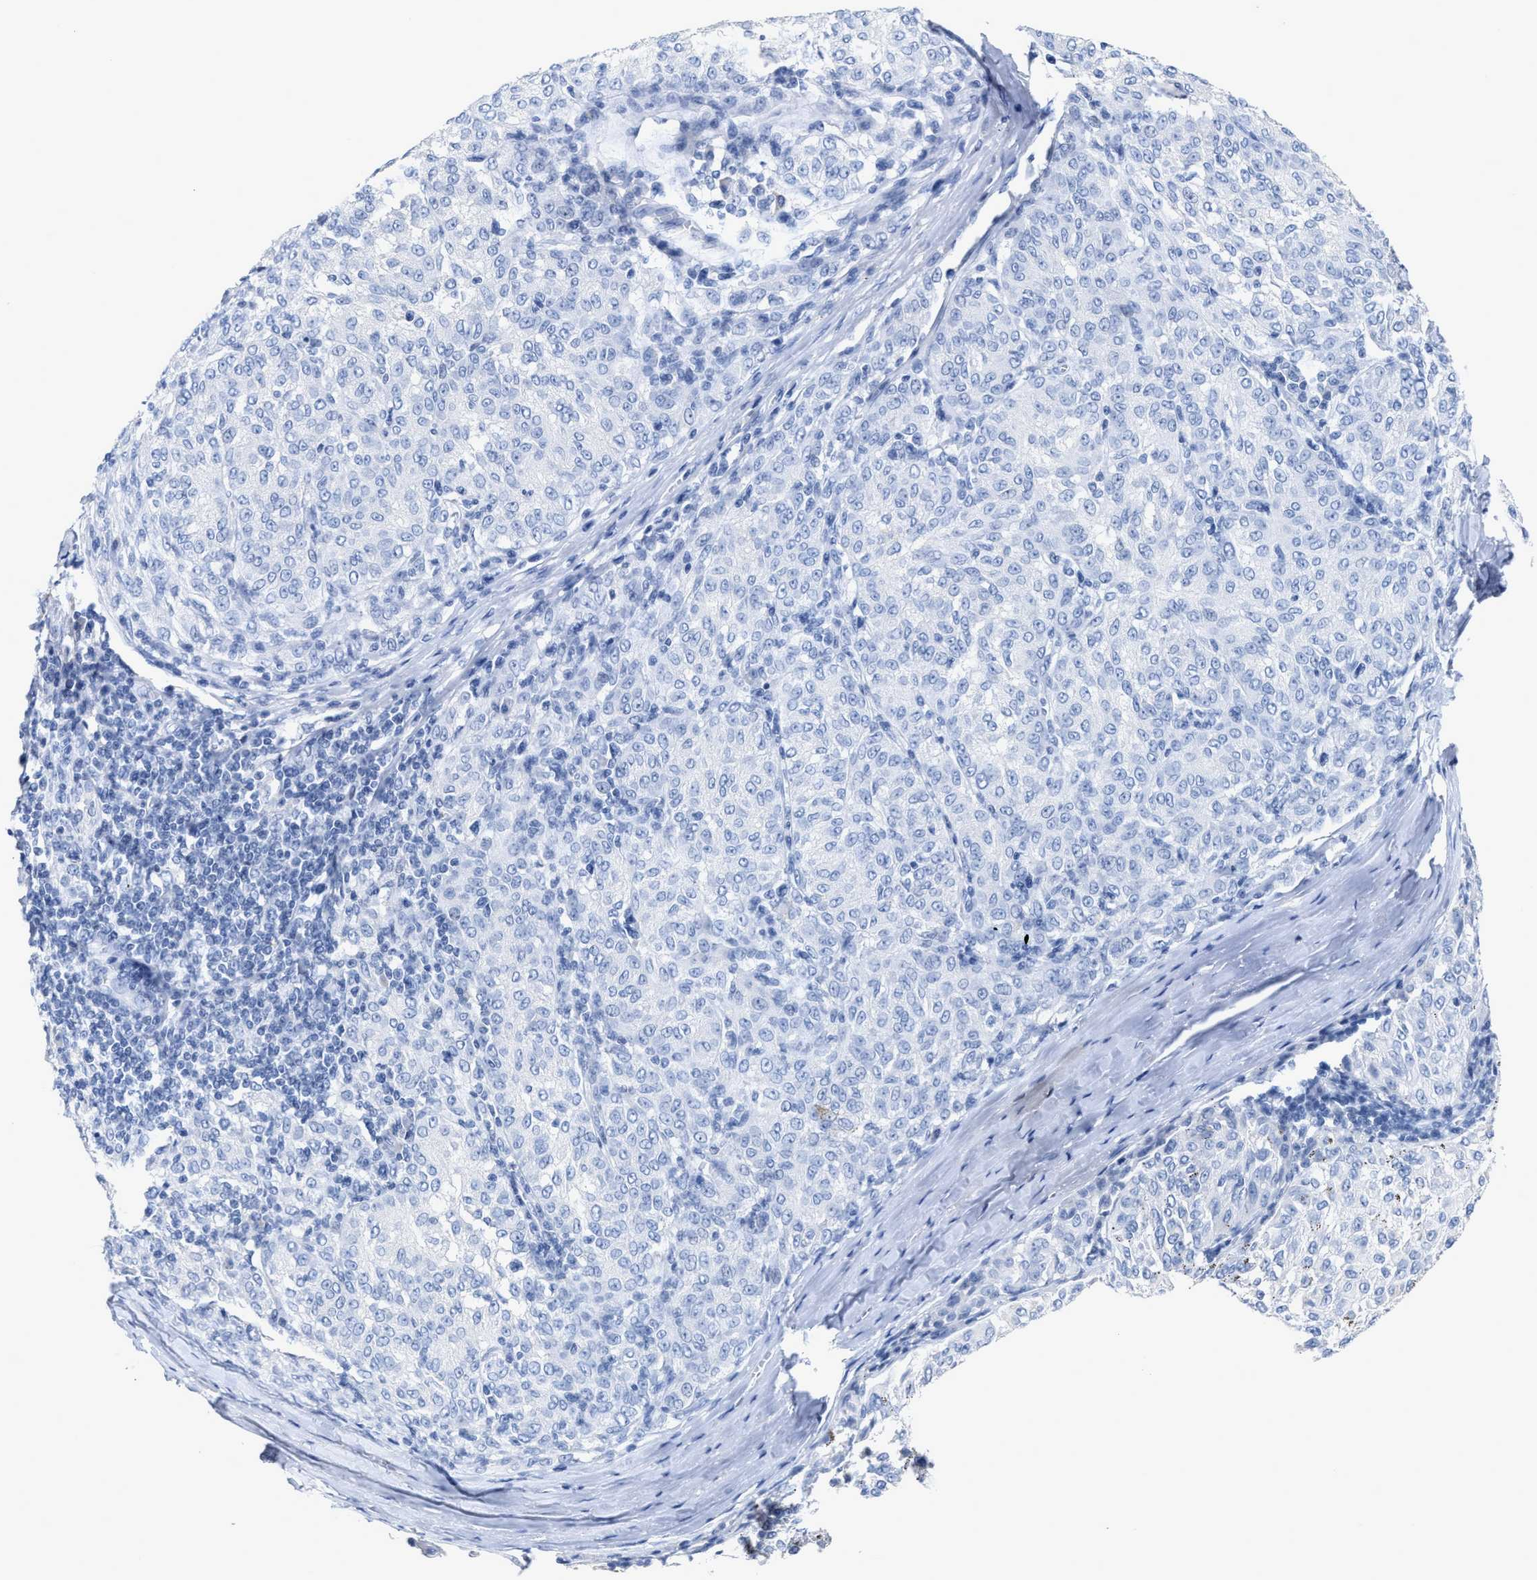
{"staining": {"intensity": "negative", "quantity": "none", "location": "none"}, "tissue": "melanoma", "cell_type": "Tumor cells", "image_type": "cancer", "snomed": [{"axis": "morphology", "description": "Malignant melanoma, NOS"}, {"axis": "topography", "description": "Skin"}], "caption": "DAB (3,3'-diaminobenzidine) immunohistochemical staining of melanoma demonstrates no significant positivity in tumor cells.", "gene": "CEACAM5", "patient": {"sex": "female", "age": 72}}